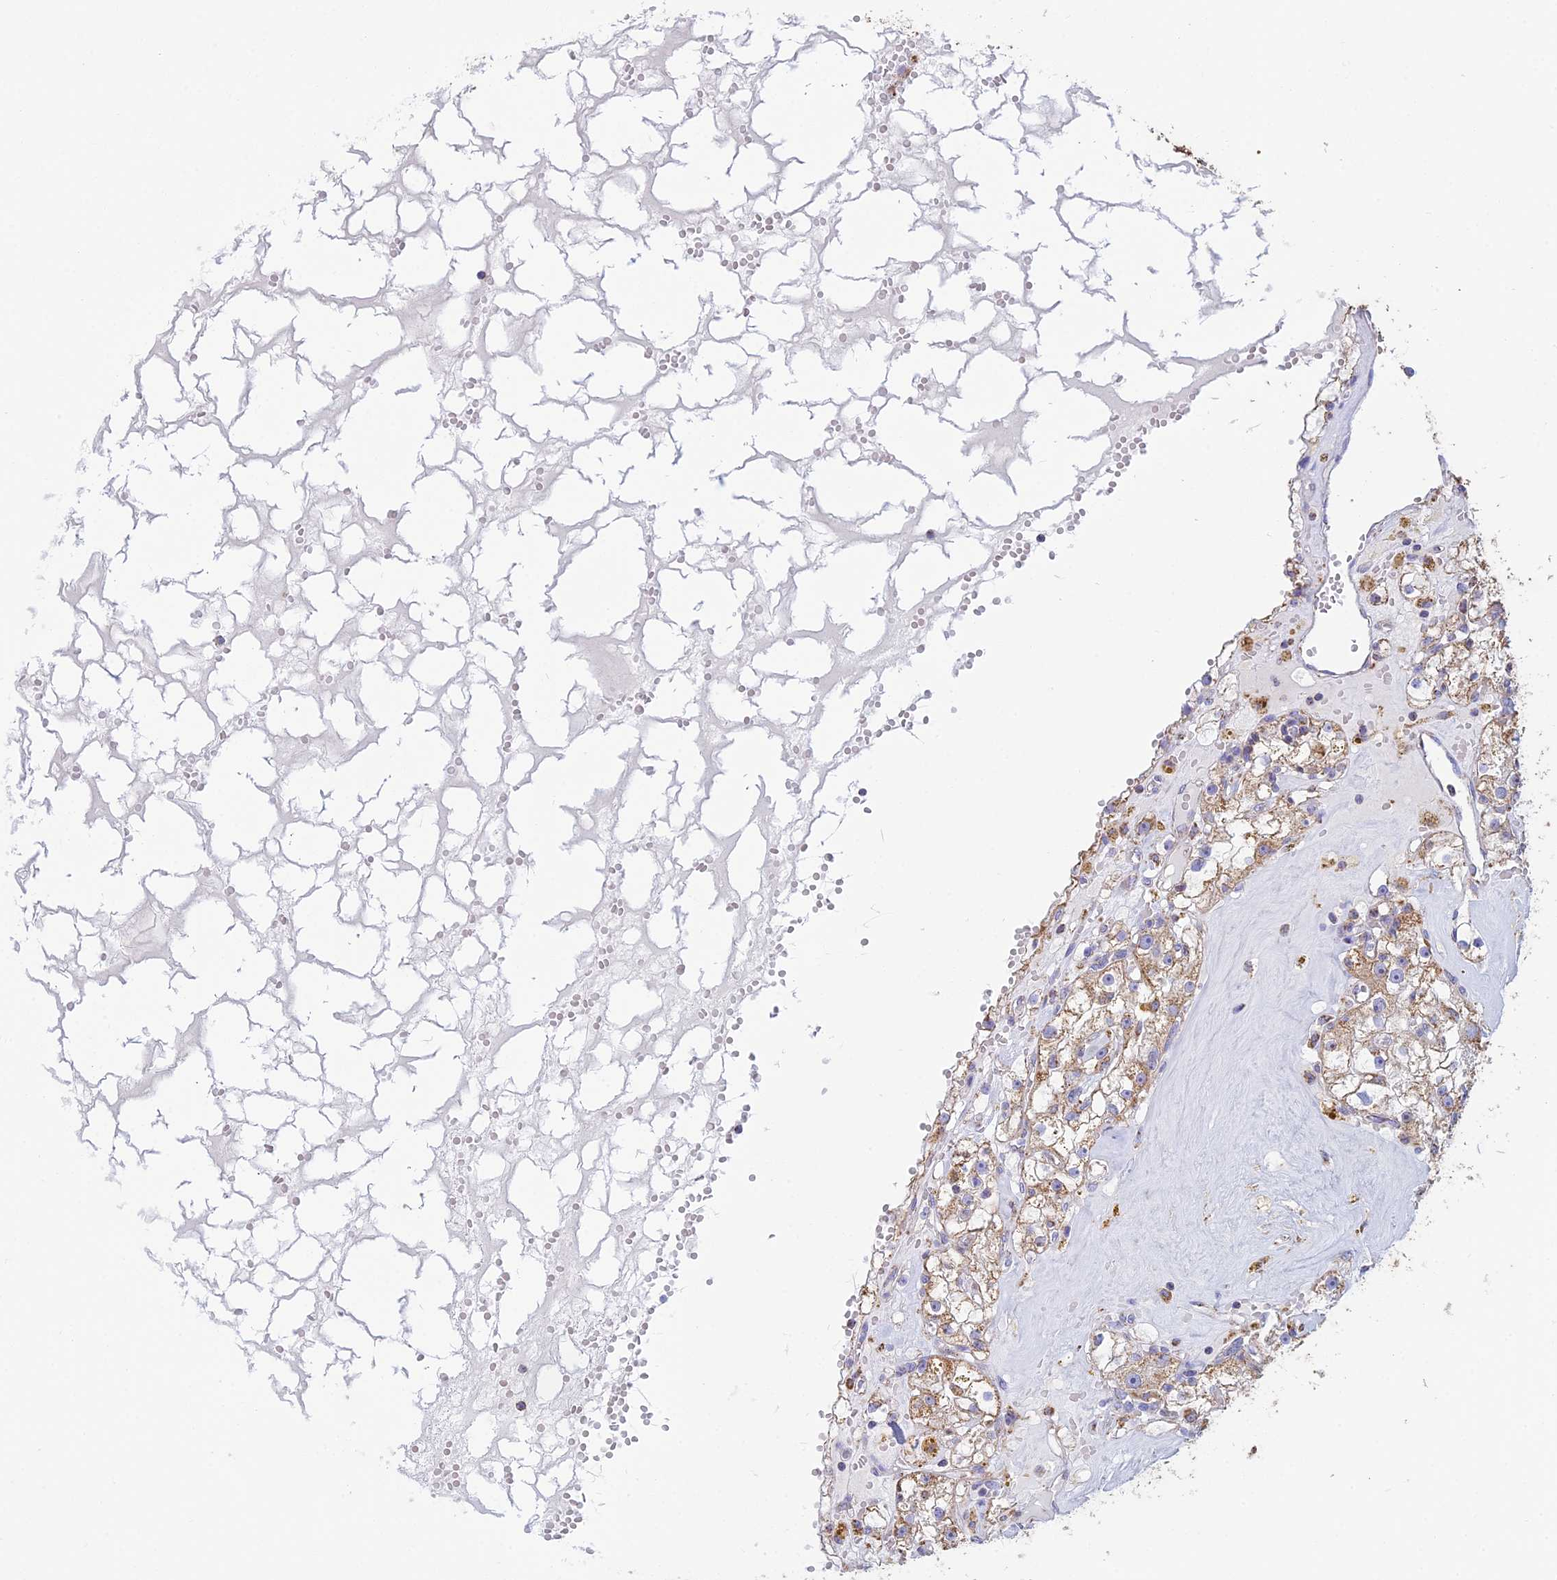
{"staining": {"intensity": "moderate", "quantity": "25%-75%", "location": "cytoplasmic/membranous"}, "tissue": "renal cancer", "cell_type": "Tumor cells", "image_type": "cancer", "snomed": [{"axis": "morphology", "description": "Adenocarcinoma, NOS"}, {"axis": "topography", "description": "Kidney"}], "caption": "Tumor cells show medium levels of moderate cytoplasmic/membranous staining in approximately 25%-75% of cells in renal cancer (adenocarcinoma).", "gene": "OR2W3", "patient": {"sex": "male", "age": 56}}